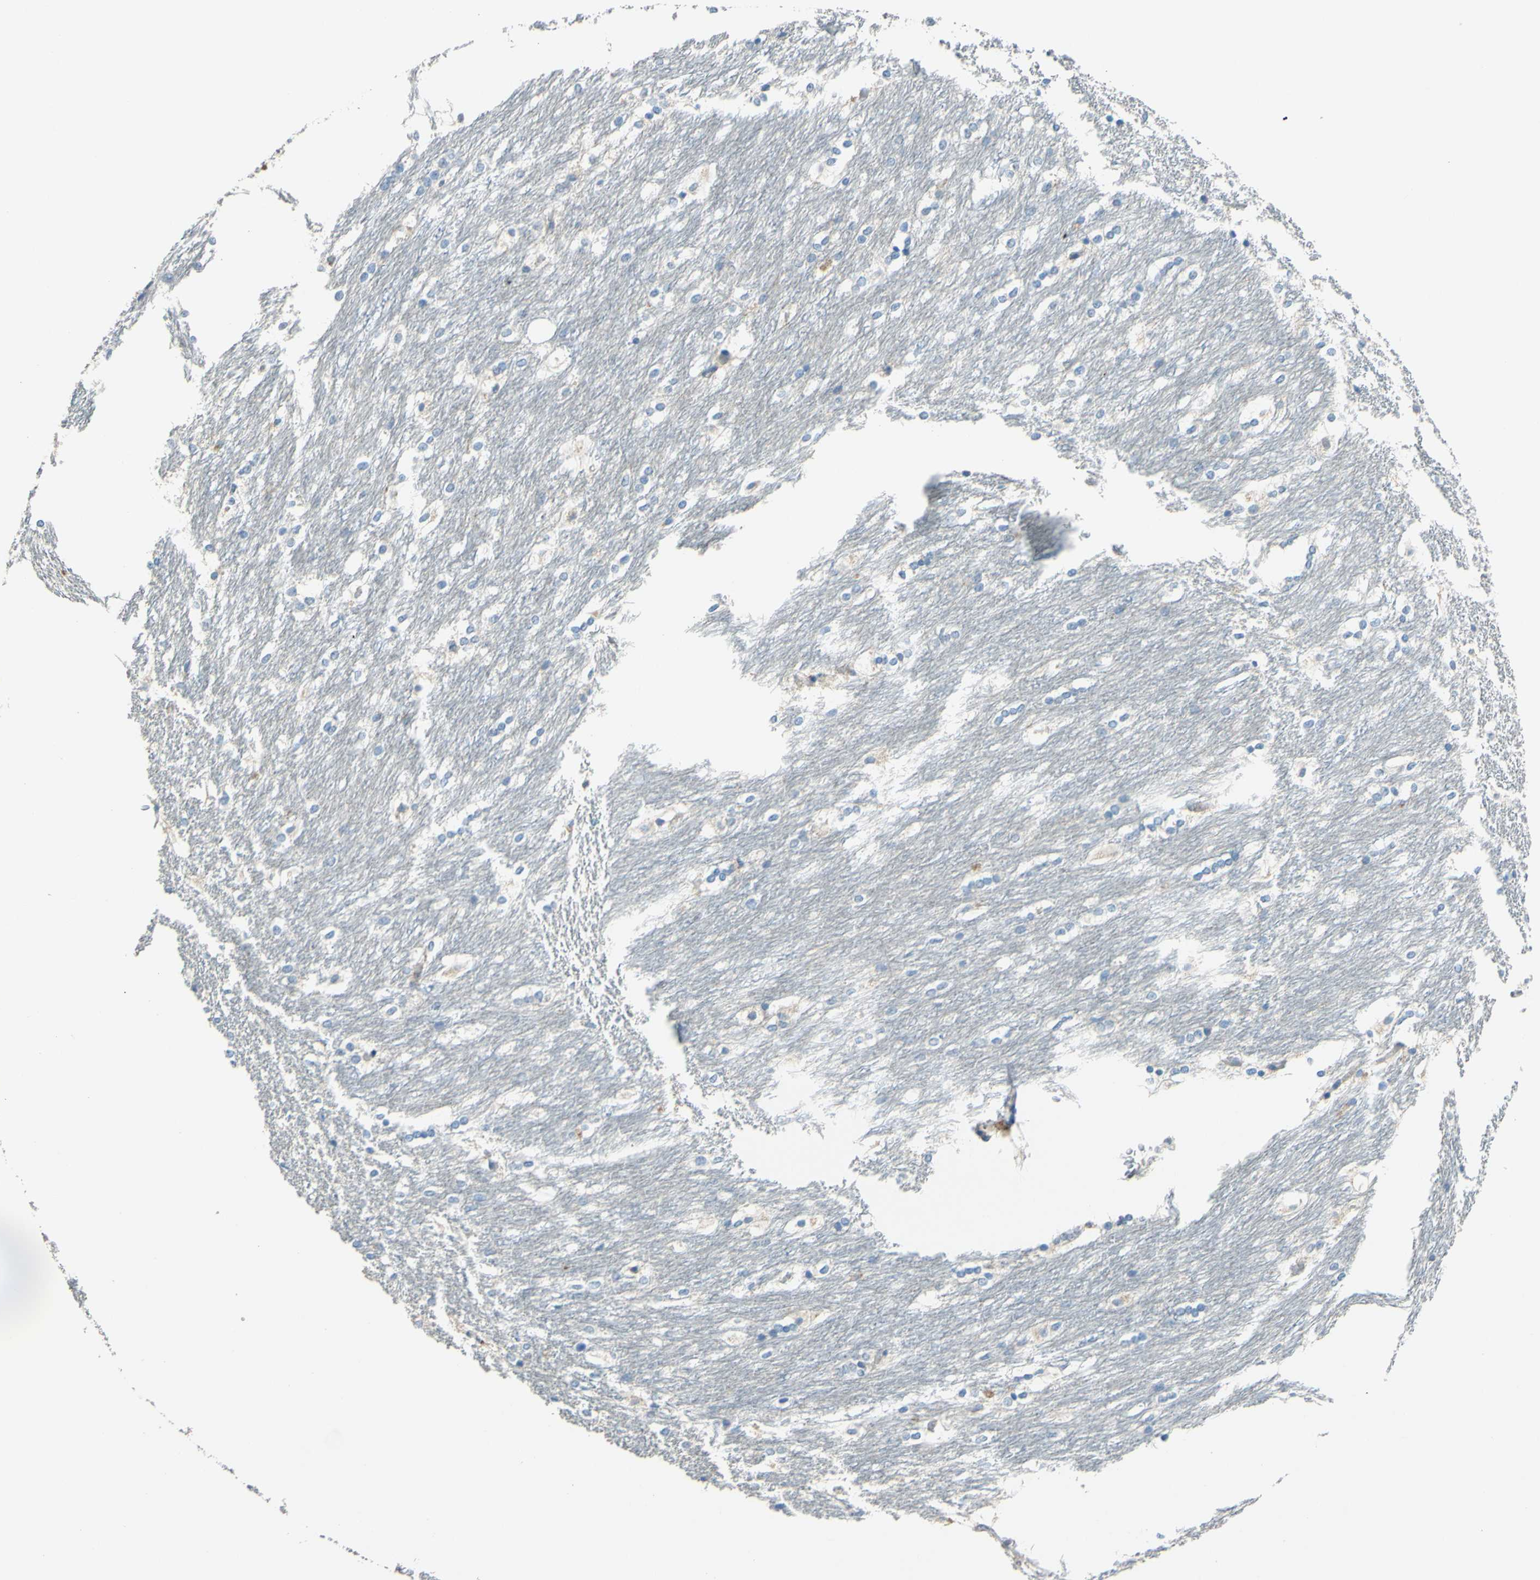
{"staining": {"intensity": "negative", "quantity": "none", "location": "none"}, "tissue": "caudate", "cell_type": "Glial cells", "image_type": "normal", "snomed": [{"axis": "morphology", "description": "Normal tissue, NOS"}, {"axis": "topography", "description": "Lateral ventricle wall"}], "caption": "Immunohistochemistry of benign caudate exhibits no positivity in glial cells. Nuclei are stained in blue.", "gene": "CDH10", "patient": {"sex": "female", "age": 19}}